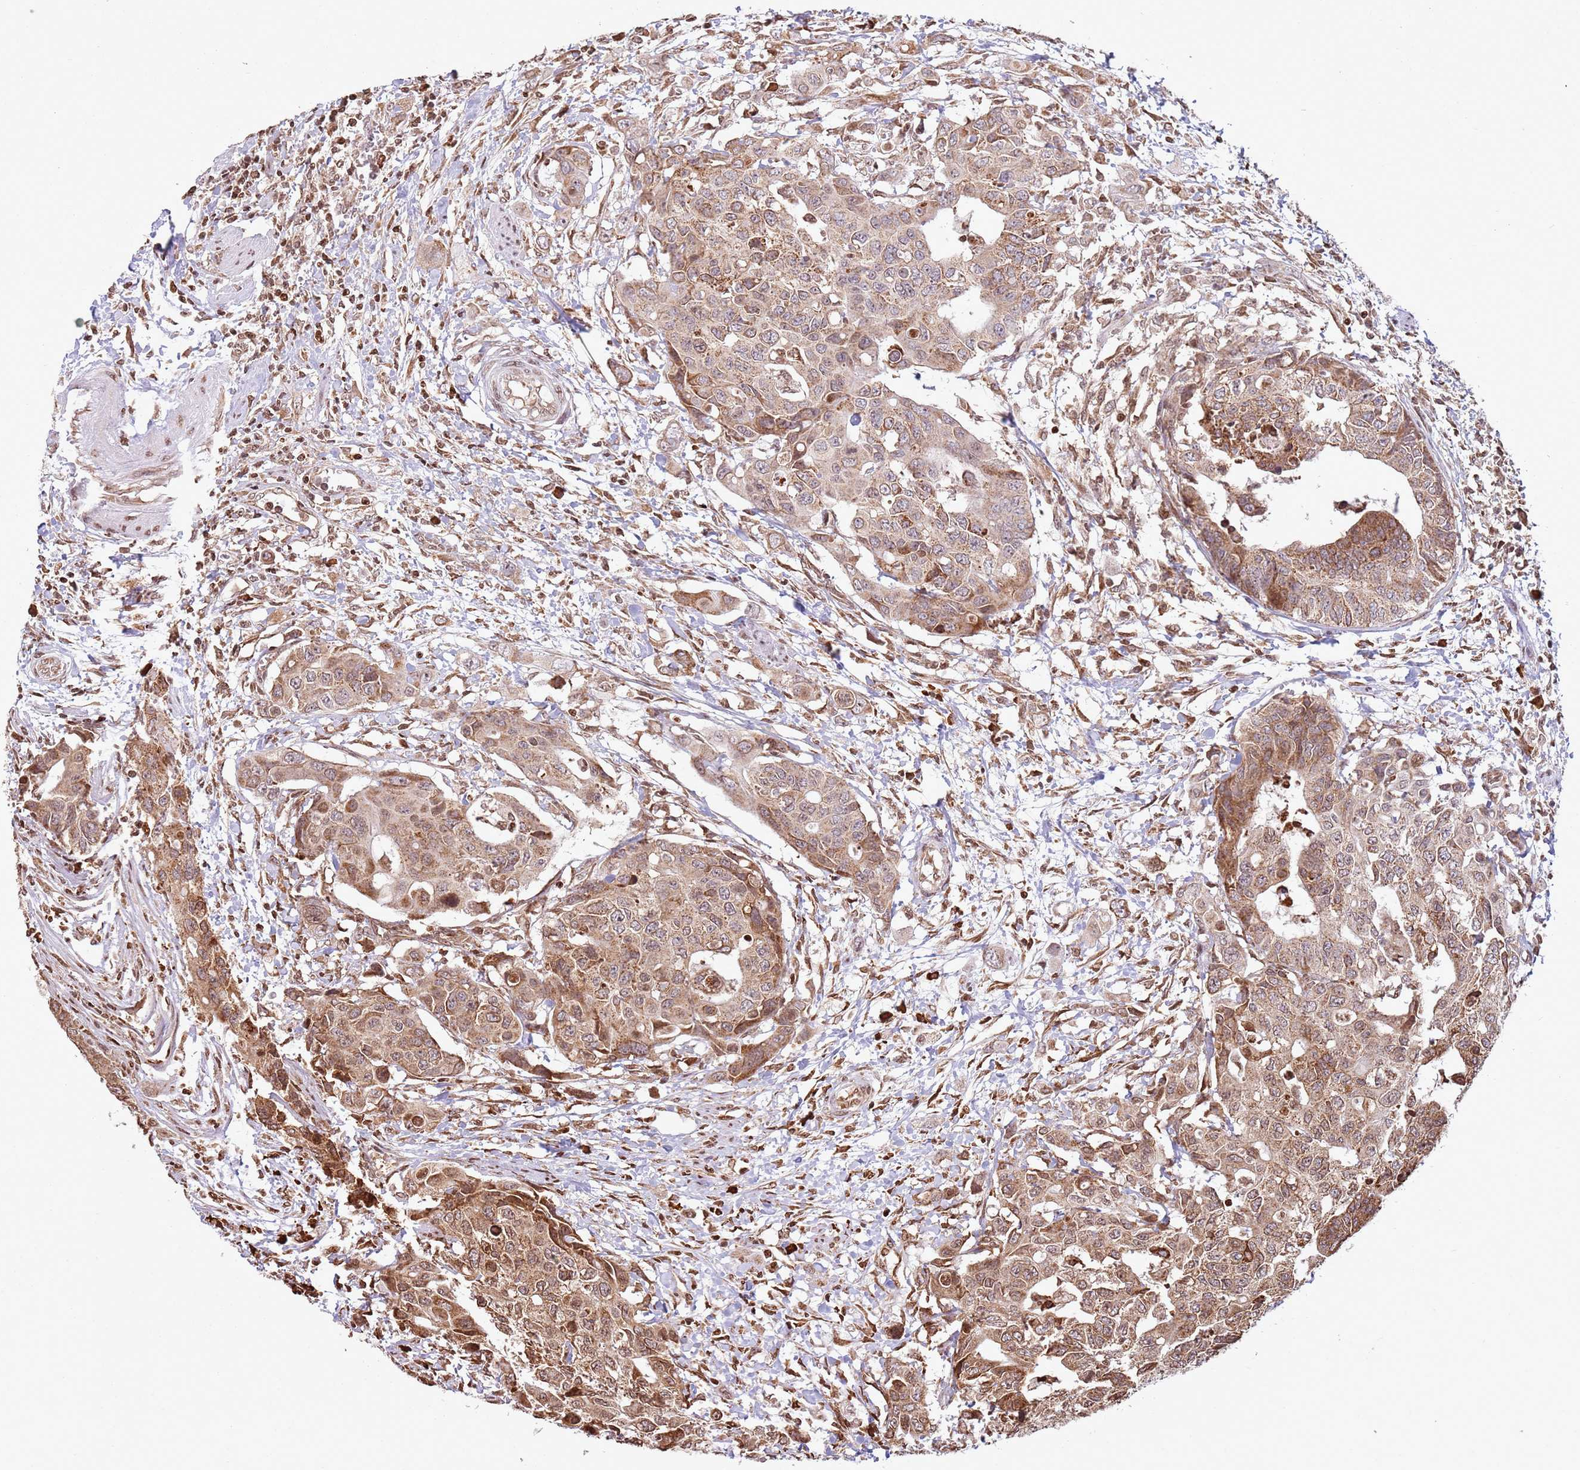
{"staining": {"intensity": "moderate", "quantity": ">75%", "location": "cytoplasmic/membranous,nuclear"}, "tissue": "colorectal cancer", "cell_type": "Tumor cells", "image_type": "cancer", "snomed": [{"axis": "morphology", "description": "Adenocarcinoma, NOS"}, {"axis": "topography", "description": "Colon"}], "caption": "Colorectal cancer (adenocarcinoma) tissue displays moderate cytoplasmic/membranous and nuclear staining in approximately >75% of tumor cells", "gene": "SCAF1", "patient": {"sex": "male", "age": 77}}